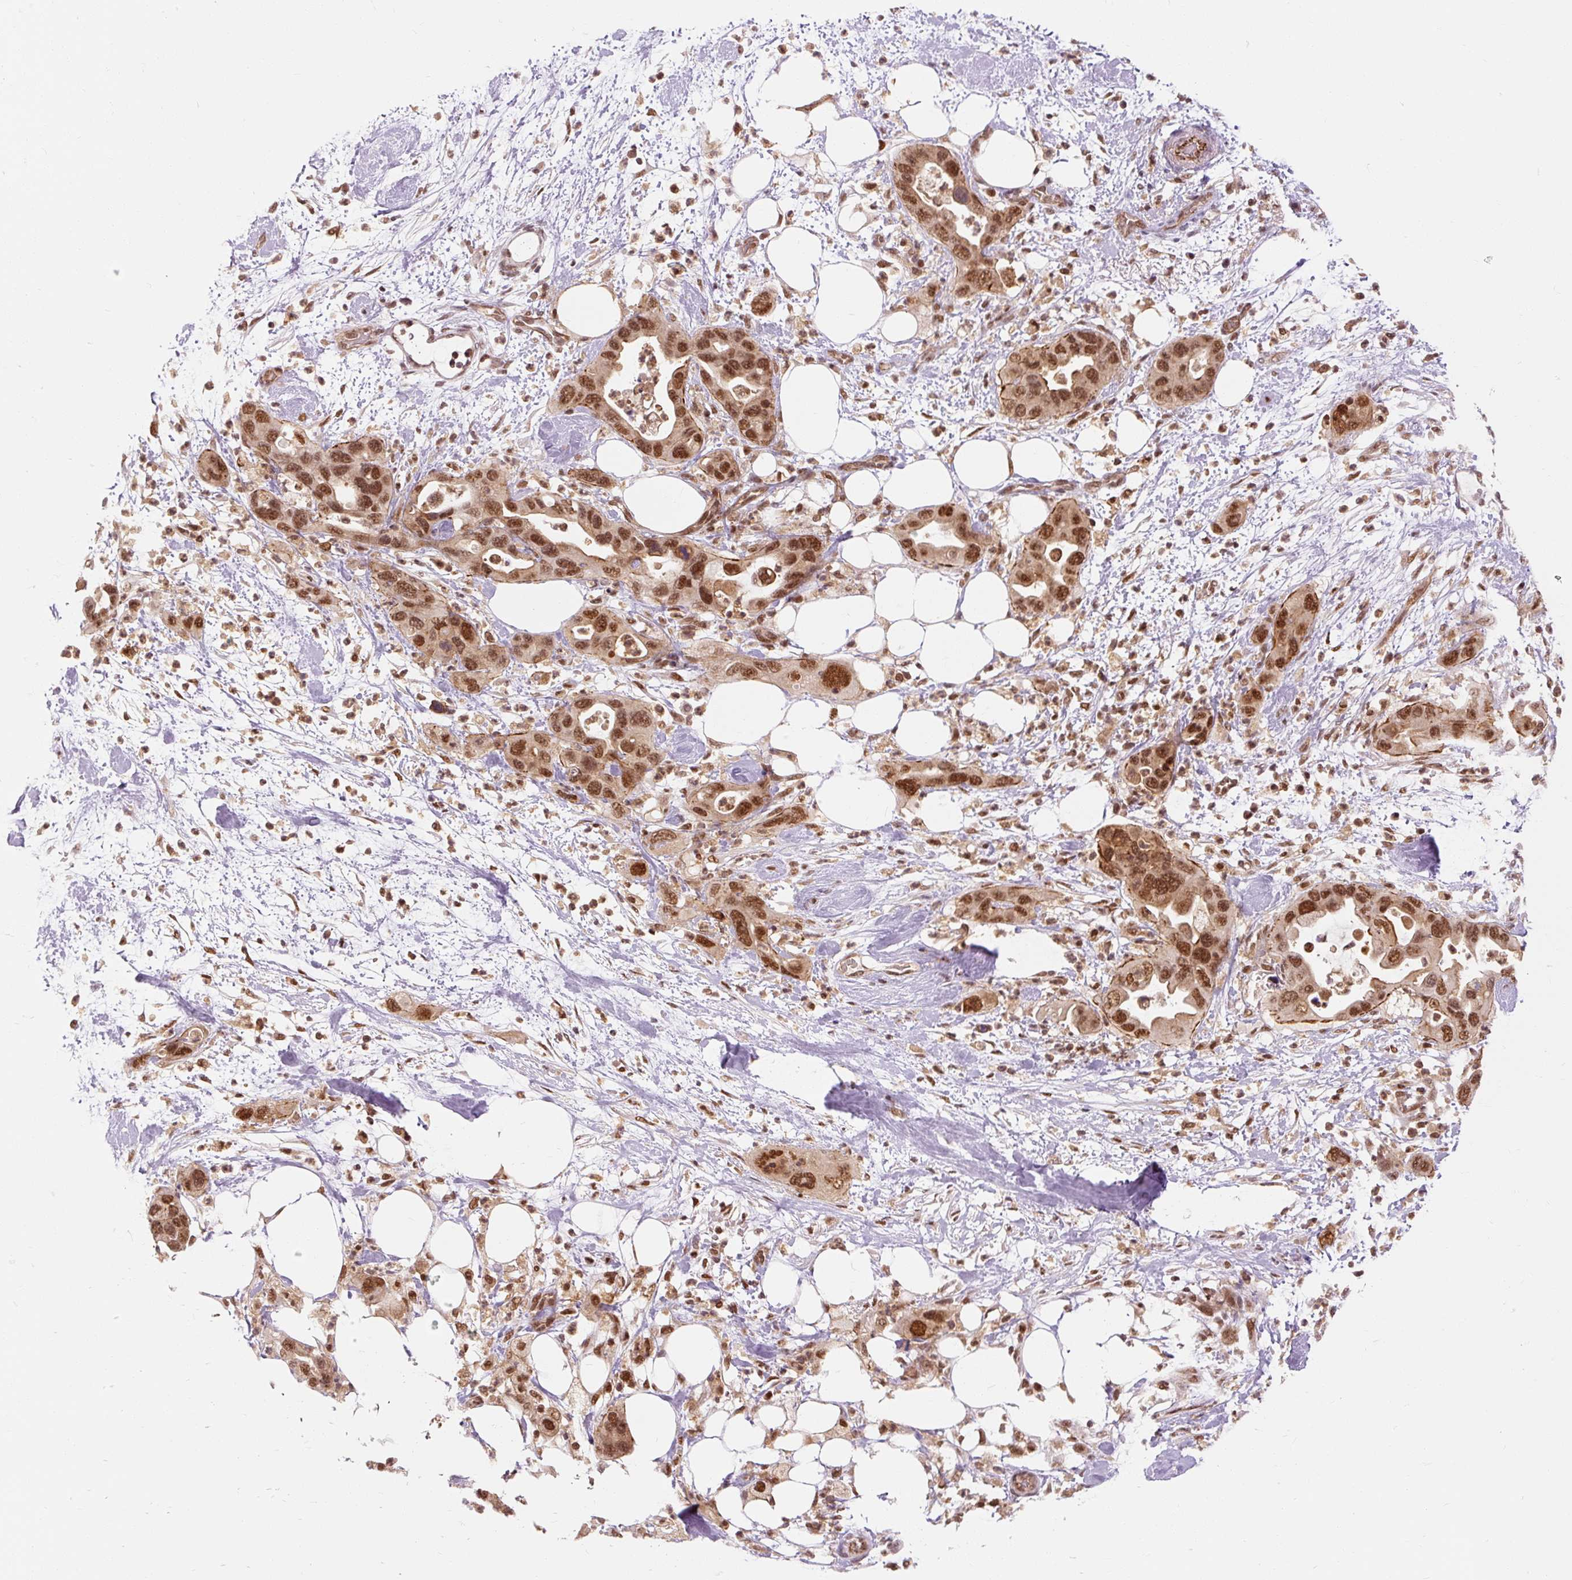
{"staining": {"intensity": "strong", "quantity": ">75%", "location": "cytoplasmic/membranous,nuclear"}, "tissue": "pancreatic cancer", "cell_type": "Tumor cells", "image_type": "cancer", "snomed": [{"axis": "morphology", "description": "Adenocarcinoma, NOS"}, {"axis": "topography", "description": "Pancreas"}], "caption": "Protein expression analysis of human pancreatic adenocarcinoma reveals strong cytoplasmic/membranous and nuclear expression in approximately >75% of tumor cells. The staining was performed using DAB (3,3'-diaminobenzidine), with brown indicating positive protein expression. Nuclei are stained blue with hematoxylin.", "gene": "CSTF1", "patient": {"sex": "female", "age": 71}}